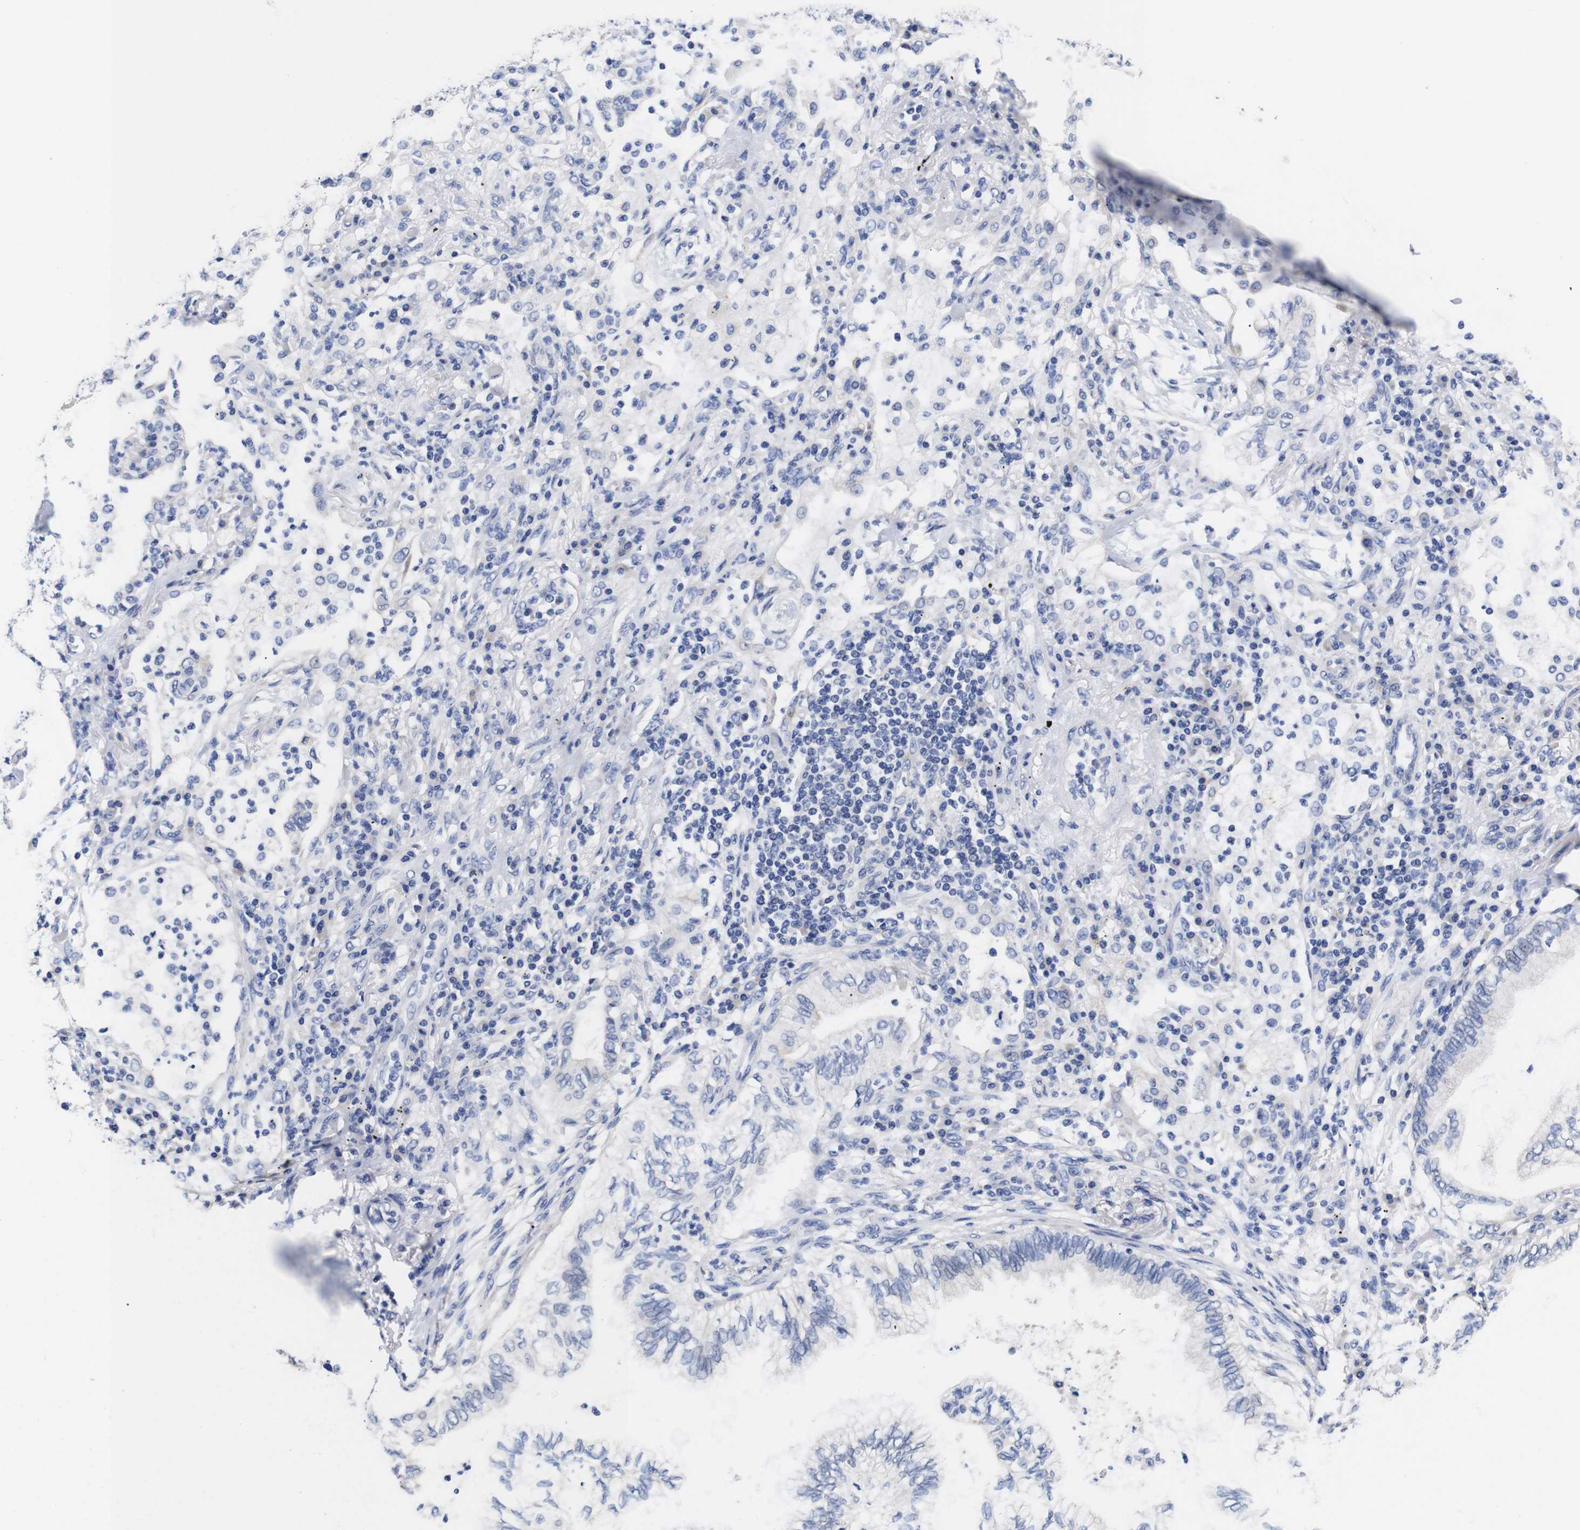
{"staining": {"intensity": "negative", "quantity": "none", "location": "none"}, "tissue": "lung cancer", "cell_type": "Tumor cells", "image_type": "cancer", "snomed": [{"axis": "morphology", "description": "Normal tissue, NOS"}, {"axis": "morphology", "description": "Adenocarcinoma, NOS"}, {"axis": "topography", "description": "Bronchus"}, {"axis": "topography", "description": "Lung"}], "caption": "This is an immunohistochemistry (IHC) micrograph of lung cancer (adenocarcinoma). There is no staining in tumor cells.", "gene": "OPN3", "patient": {"sex": "female", "age": 70}}